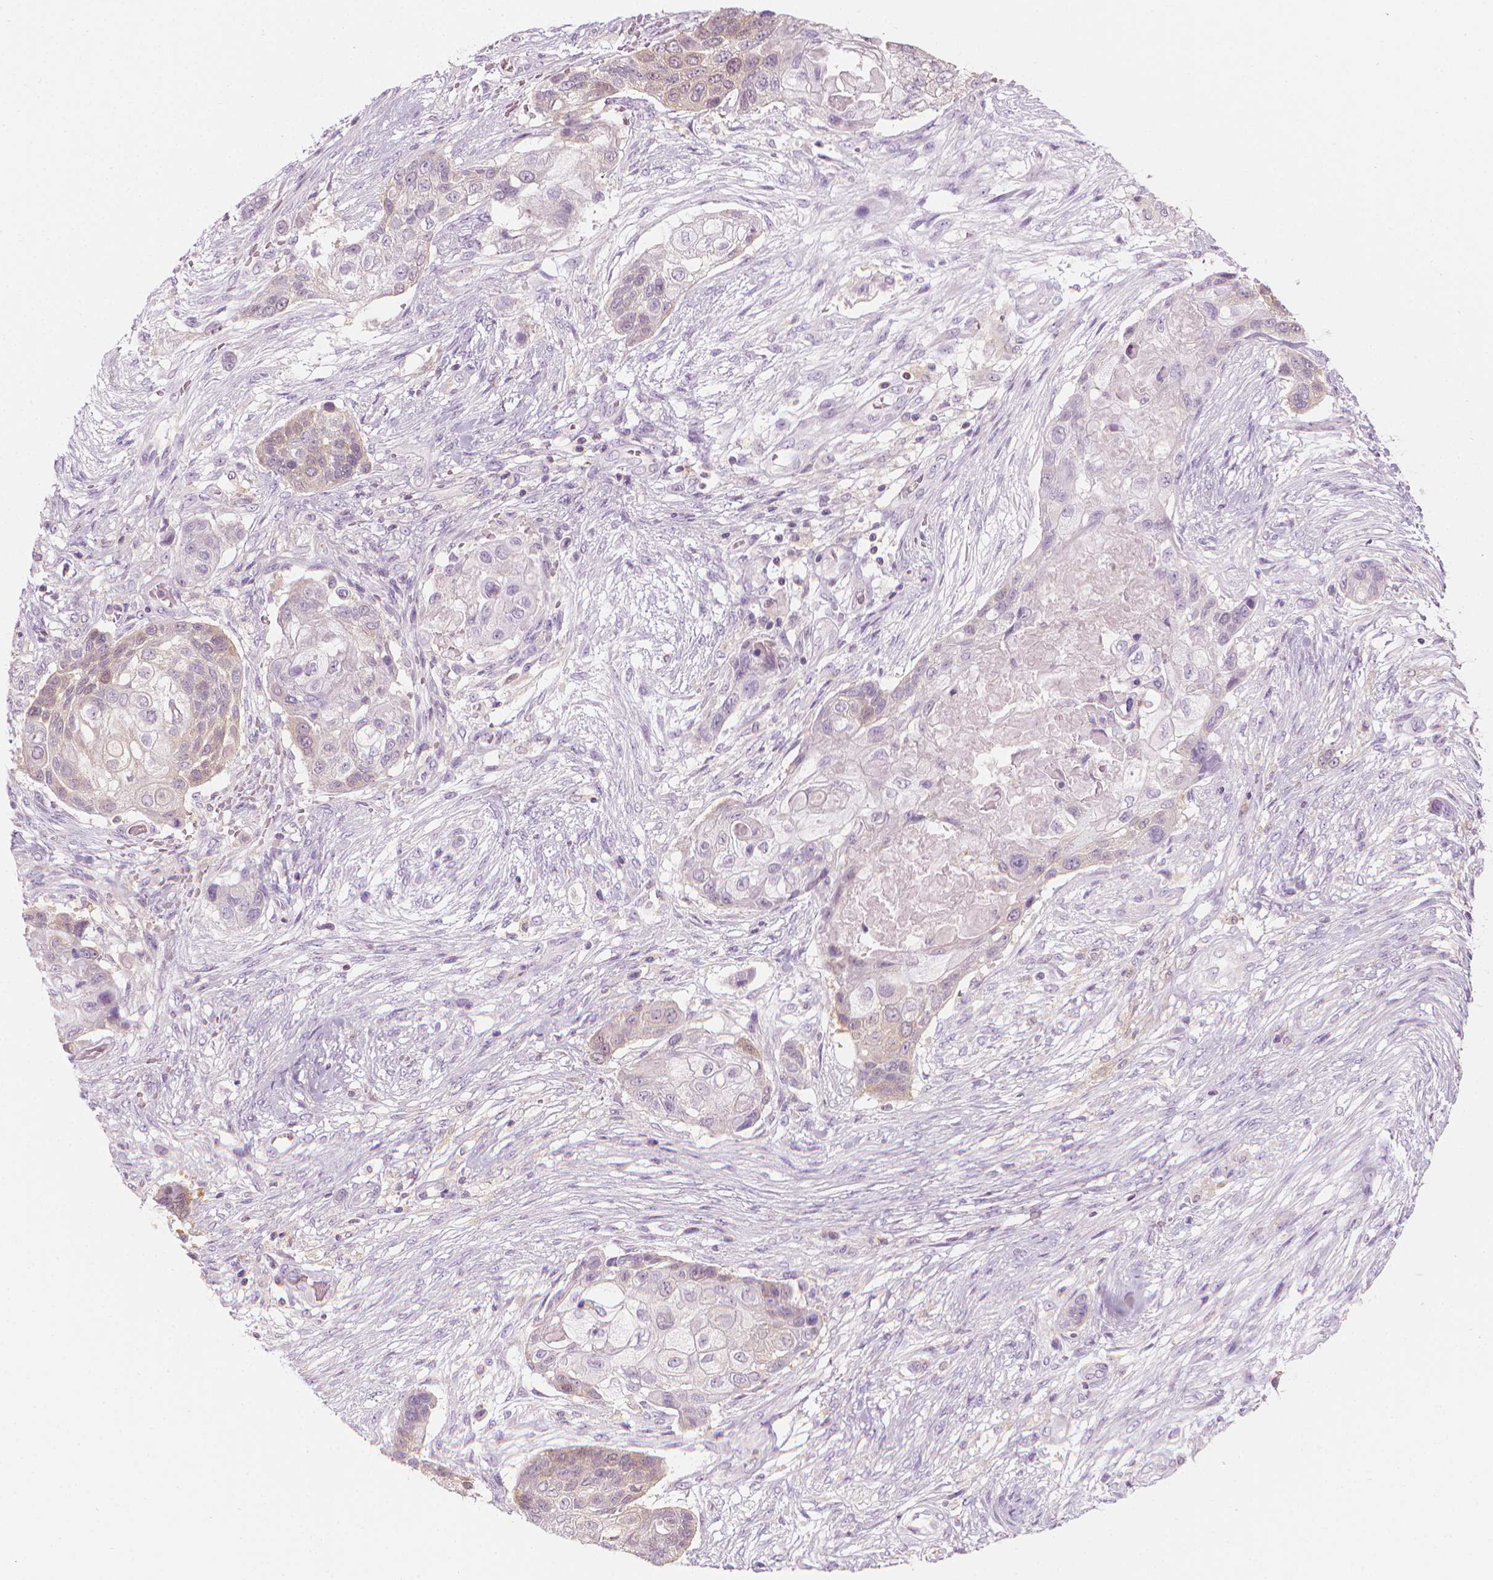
{"staining": {"intensity": "negative", "quantity": "none", "location": "none"}, "tissue": "lung cancer", "cell_type": "Tumor cells", "image_type": "cancer", "snomed": [{"axis": "morphology", "description": "Squamous cell carcinoma, NOS"}, {"axis": "topography", "description": "Lung"}], "caption": "Immunohistochemistry (IHC) image of neoplastic tissue: human lung cancer stained with DAB (3,3'-diaminobenzidine) displays no significant protein positivity in tumor cells.", "gene": "SHMT1", "patient": {"sex": "male", "age": 69}}